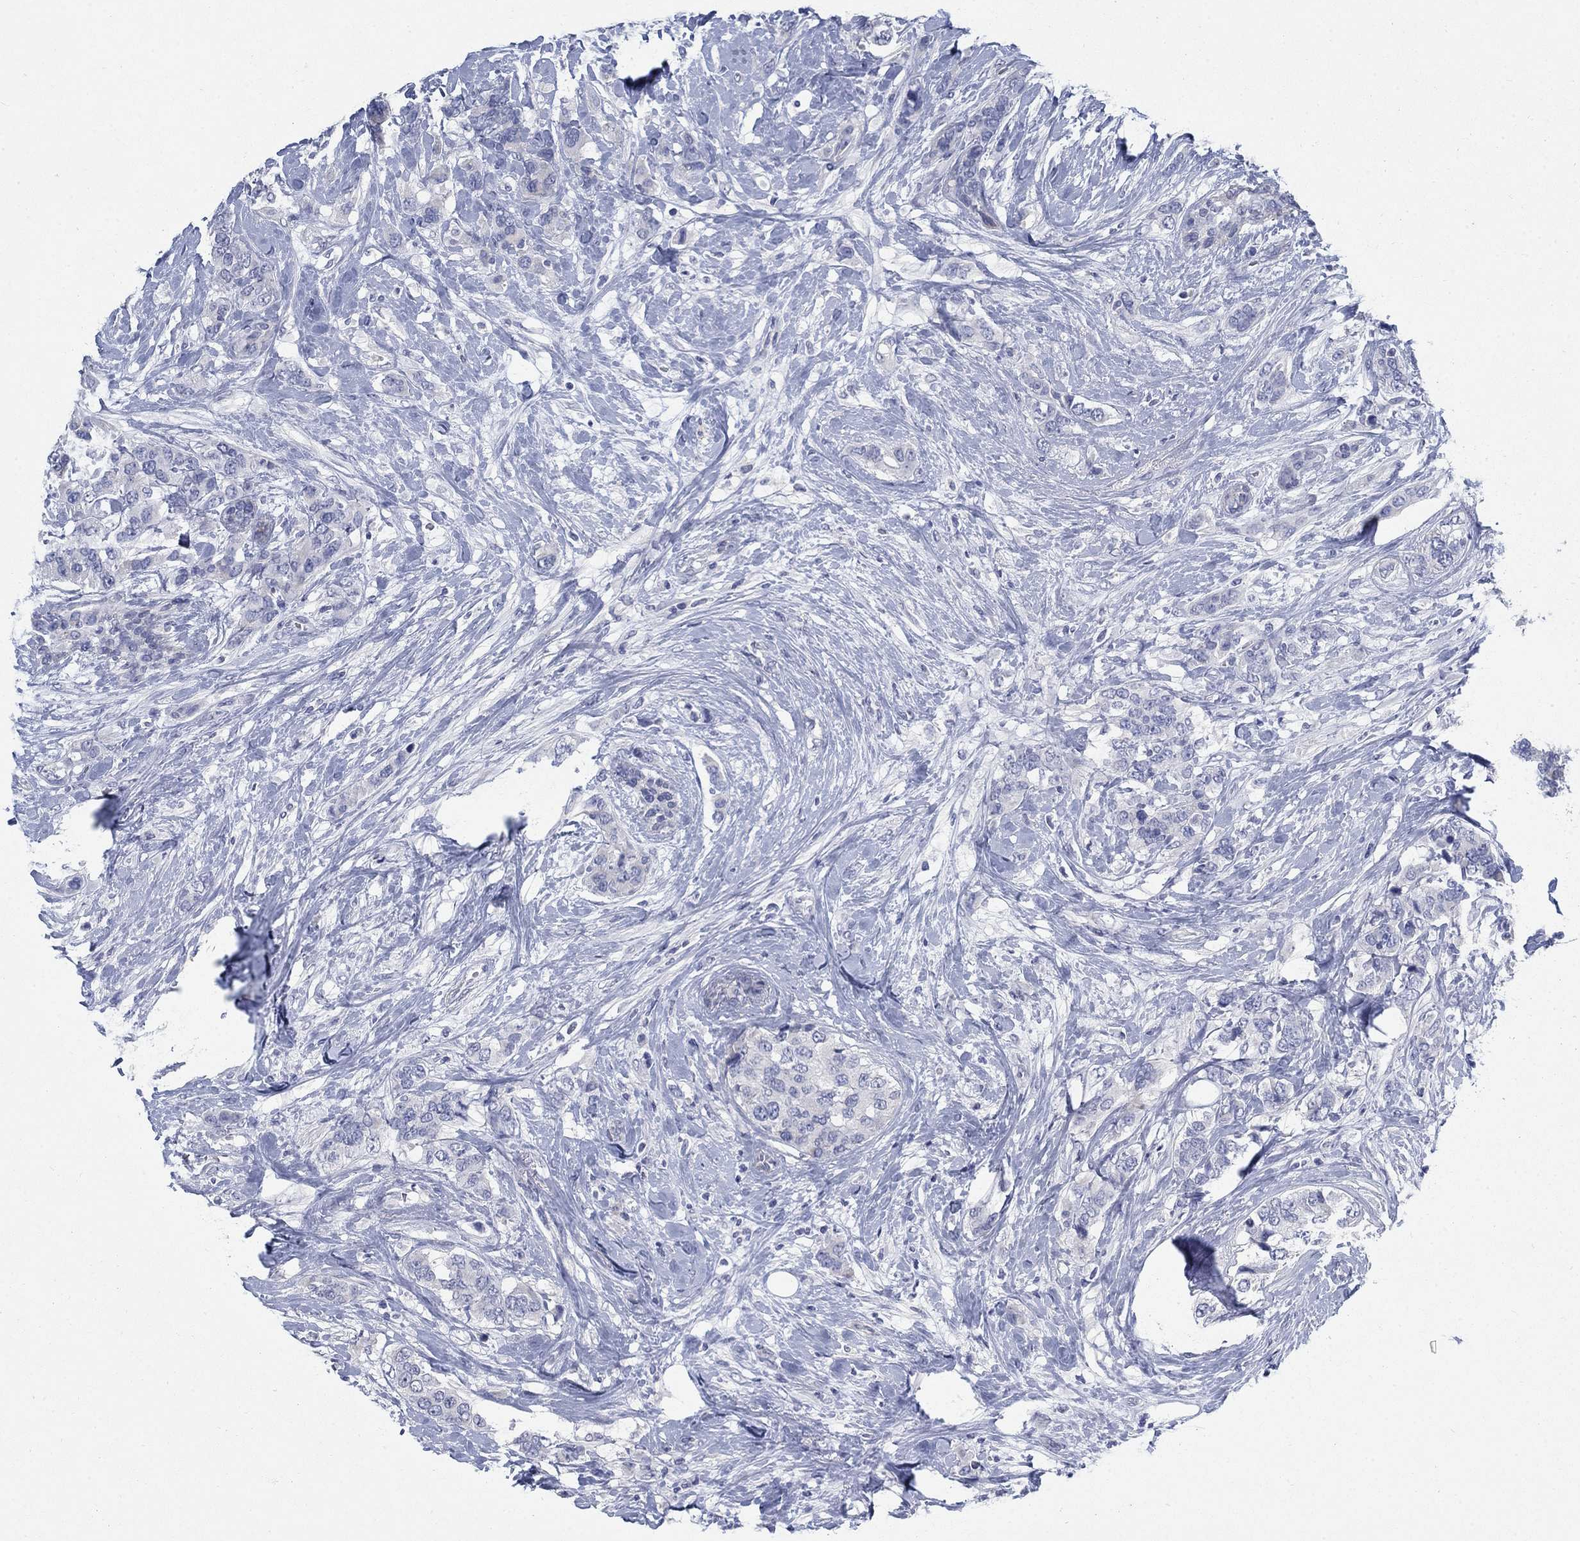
{"staining": {"intensity": "negative", "quantity": "none", "location": "none"}, "tissue": "breast cancer", "cell_type": "Tumor cells", "image_type": "cancer", "snomed": [{"axis": "morphology", "description": "Lobular carcinoma"}, {"axis": "topography", "description": "Breast"}], "caption": "DAB (3,3'-diaminobenzidine) immunohistochemical staining of lobular carcinoma (breast) exhibits no significant expression in tumor cells.", "gene": "DNER", "patient": {"sex": "female", "age": 59}}